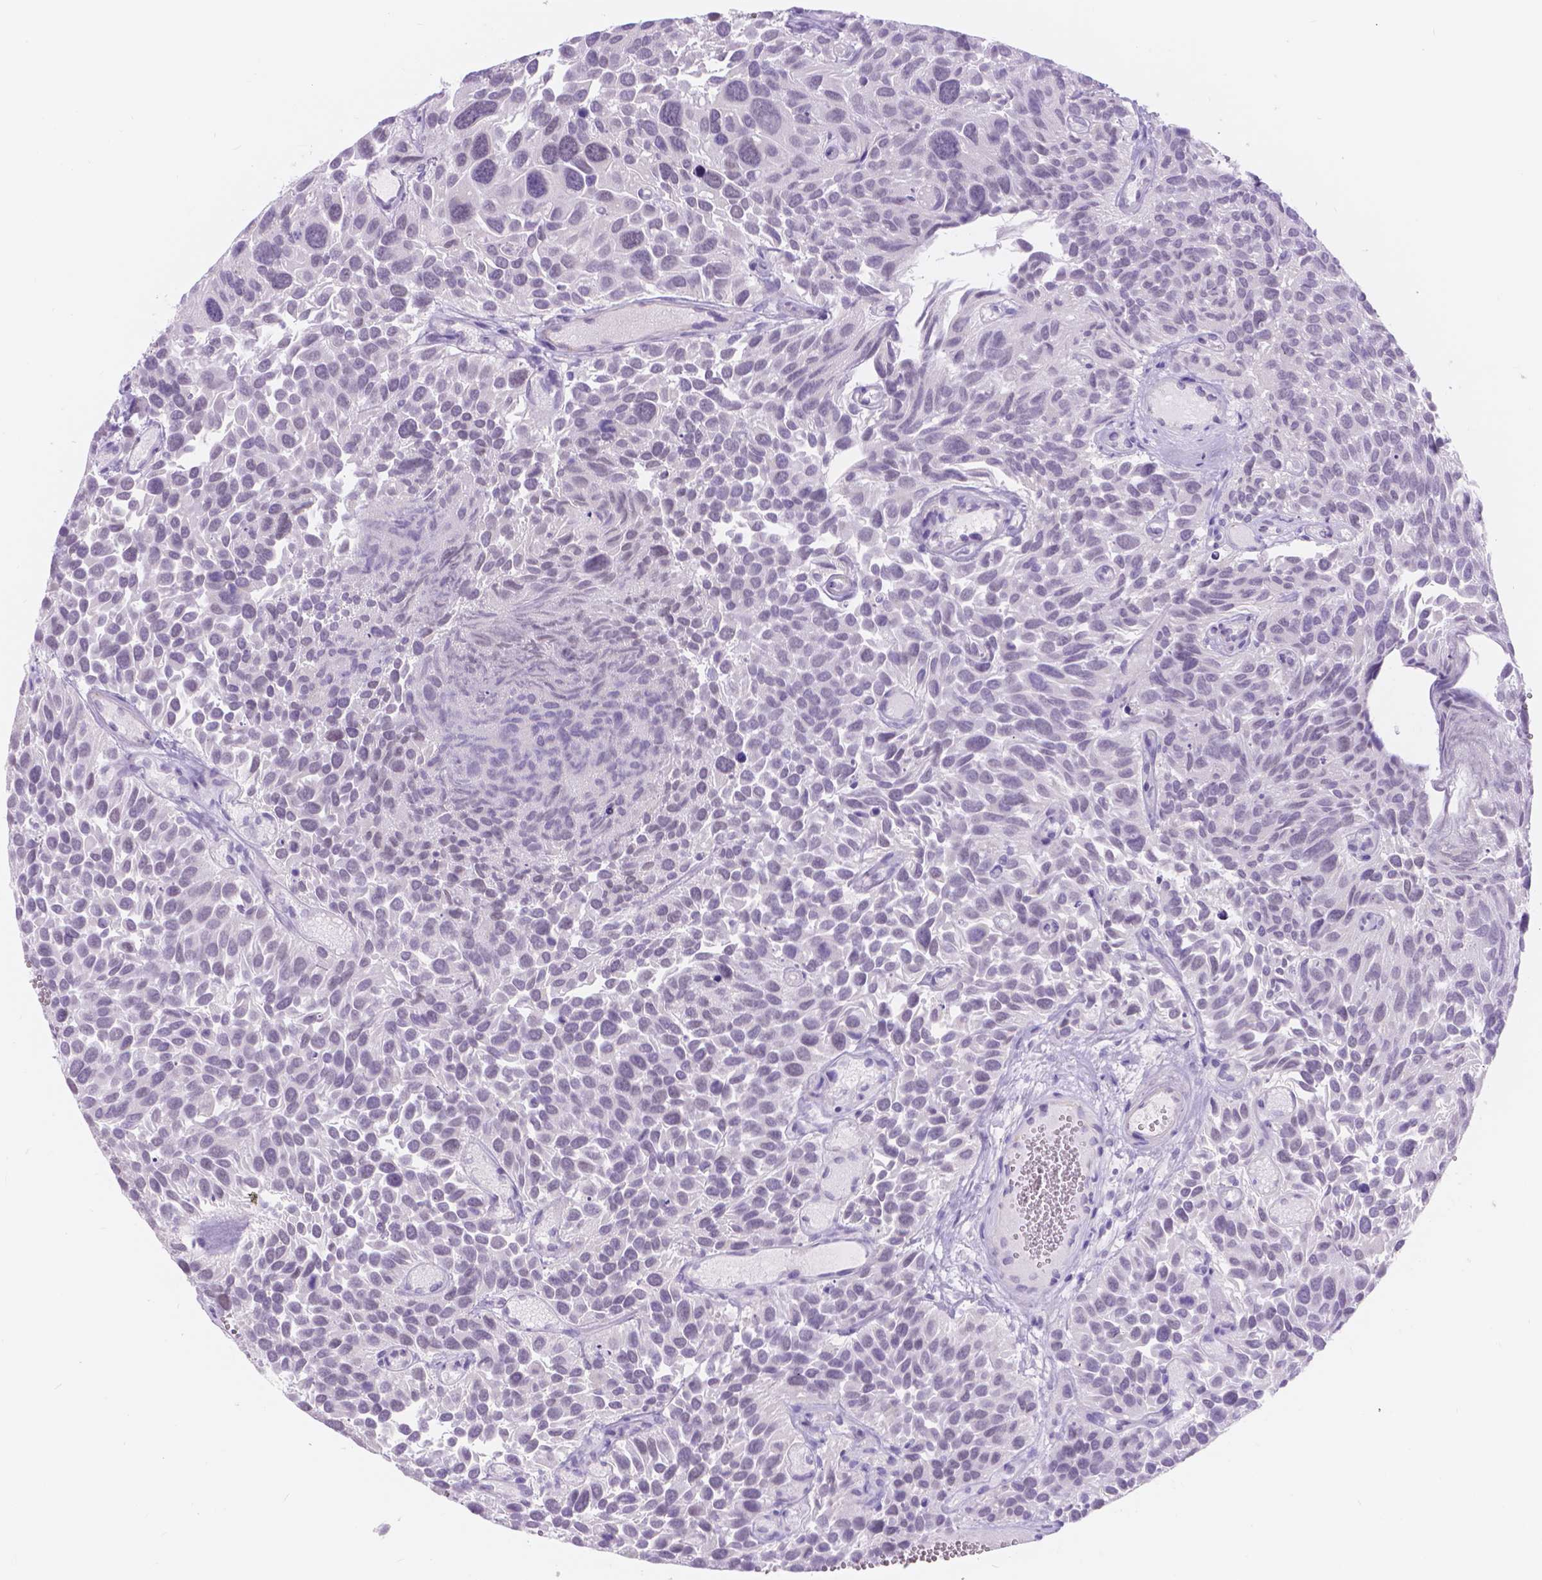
{"staining": {"intensity": "negative", "quantity": "none", "location": "none"}, "tissue": "urothelial cancer", "cell_type": "Tumor cells", "image_type": "cancer", "snomed": [{"axis": "morphology", "description": "Urothelial carcinoma, Low grade"}, {"axis": "topography", "description": "Urinary bladder"}], "caption": "DAB immunohistochemical staining of low-grade urothelial carcinoma displays no significant staining in tumor cells.", "gene": "DCC", "patient": {"sex": "female", "age": 69}}